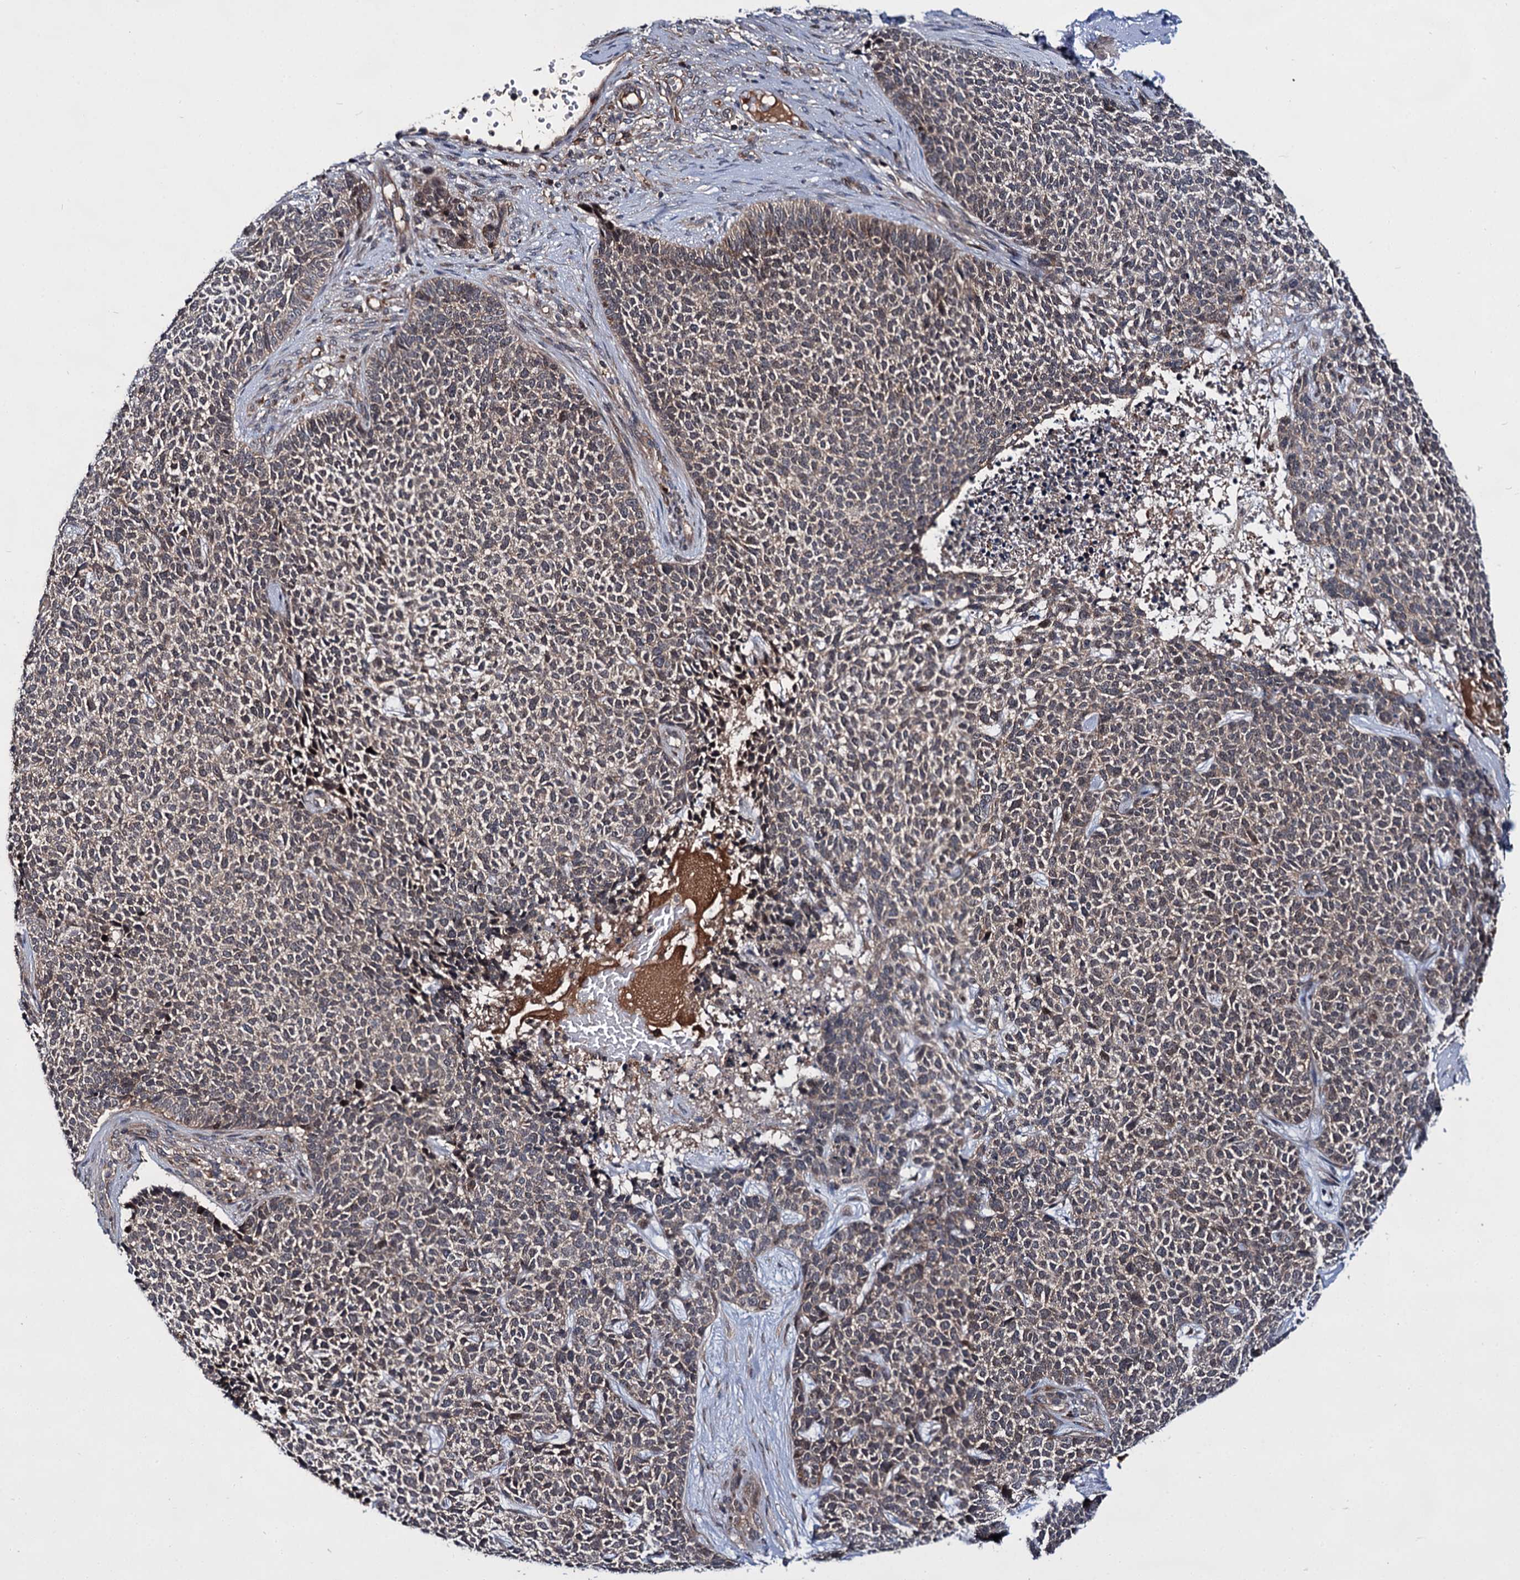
{"staining": {"intensity": "weak", "quantity": "25%-75%", "location": "cytoplasmic/membranous"}, "tissue": "skin cancer", "cell_type": "Tumor cells", "image_type": "cancer", "snomed": [{"axis": "morphology", "description": "Basal cell carcinoma"}, {"axis": "topography", "description": "Skin"}], "caption": "This histopathology image shows skin cancer stained with immunohistochemistry (IHC) to label a protein in brown. The cytoplasmic/membranous of tumor cells show weak positivity for the protein. Nuclei are counter-stained blue.", "gene": "ABLIM1", "patient": {"sex": "female", "age": 84}}